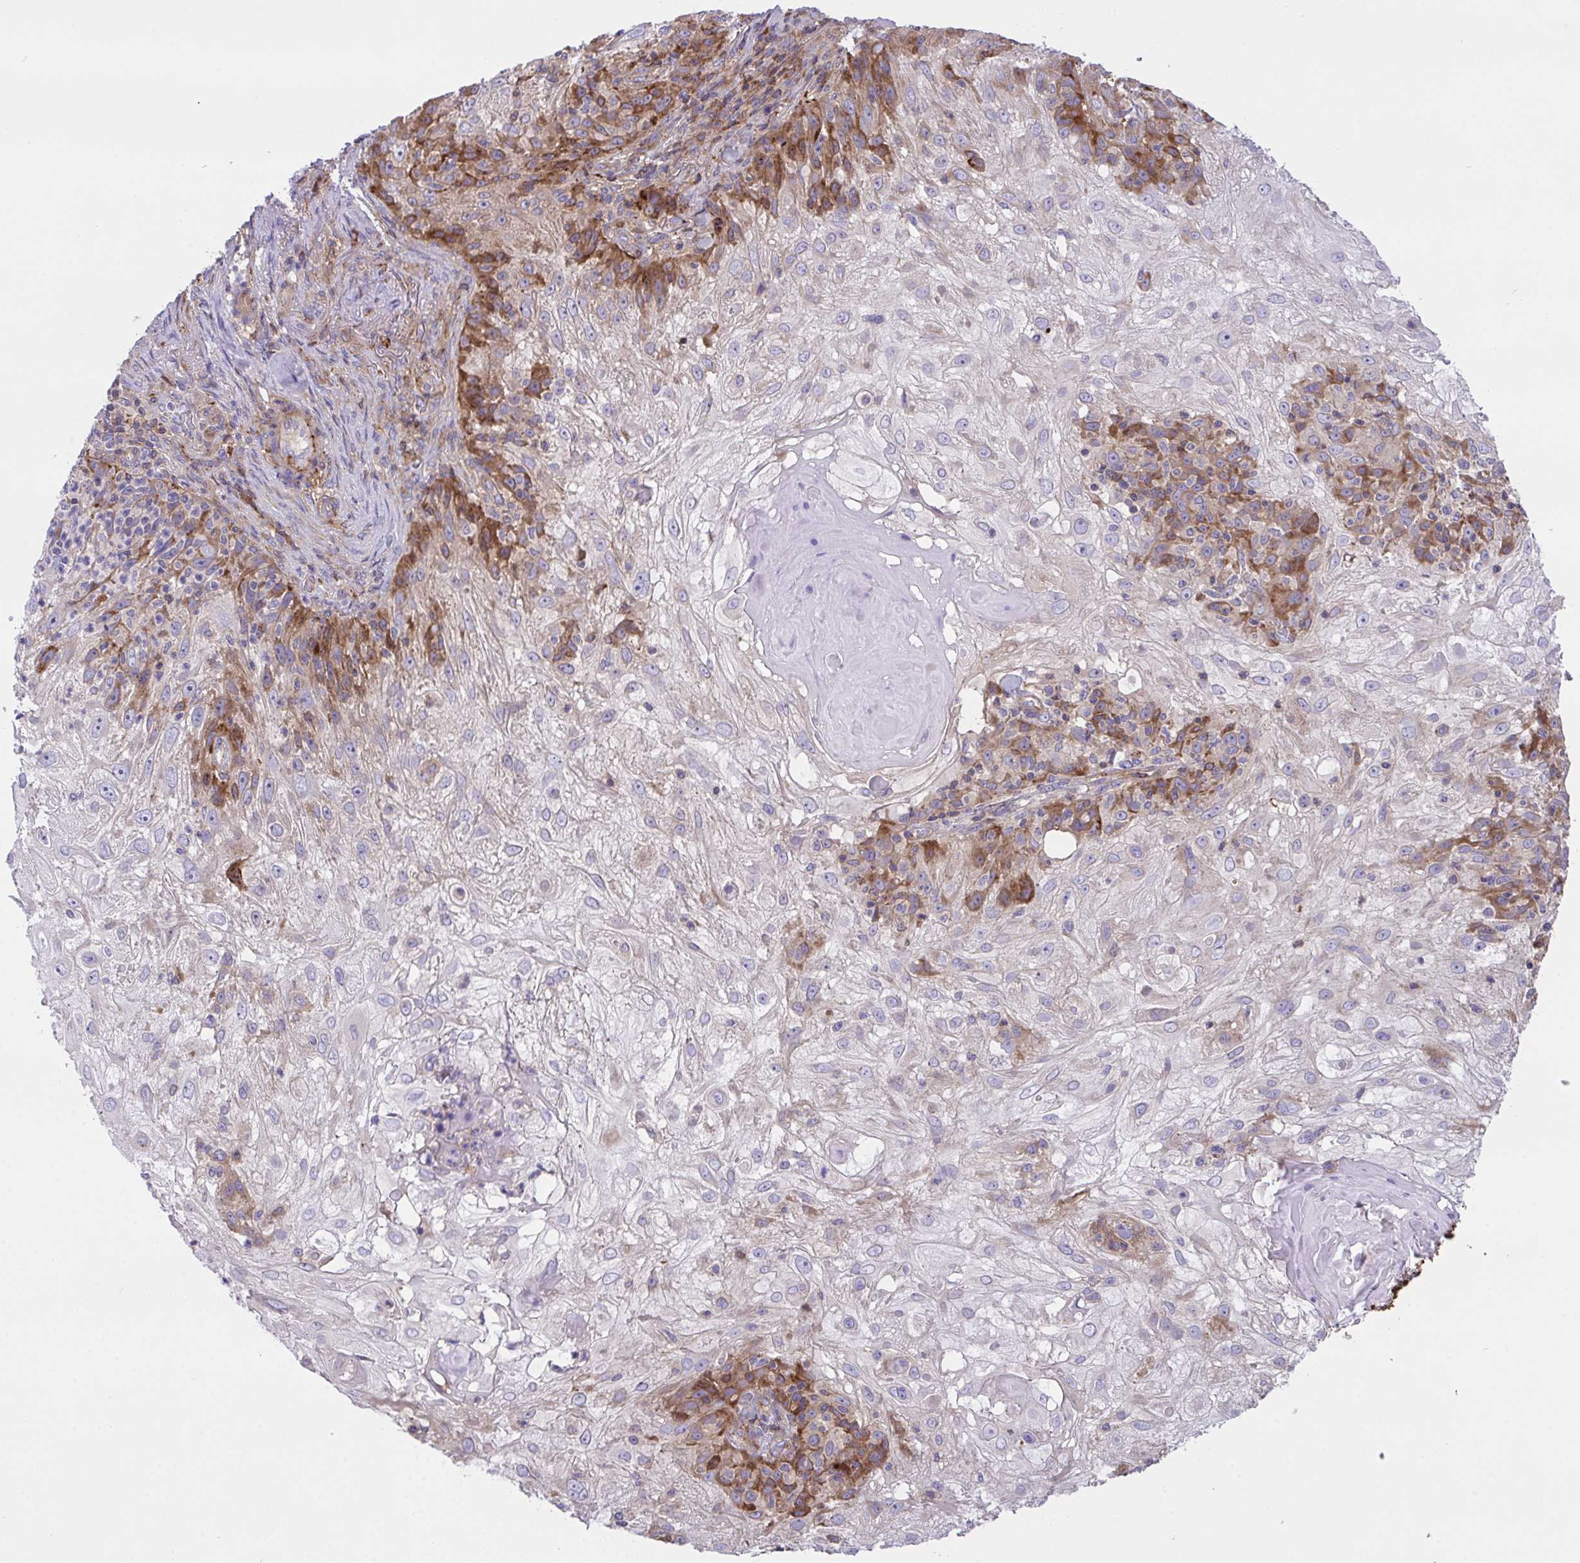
{"staining": {"intensity": "strong", "quantity": "<25%", "location": "cytoplasmic/membranous"}, "tissue": "skin cancer", "cell_type": "Tumor cells", "image_type": "cancer", "snomed": [{"axis": "morphology", "description": "Normal tissue, NOS"}, {"axis": "morphology", "description": "Squamous cell carcinoma, NOS"}, {"axis": "topography", "description": "Skin"}], "caption": "Human skin cancer stained with a protein marker displays strong staining in tumor cells.", "gene": "PPIH", "patient": {"sex": "female", "age": 83}}